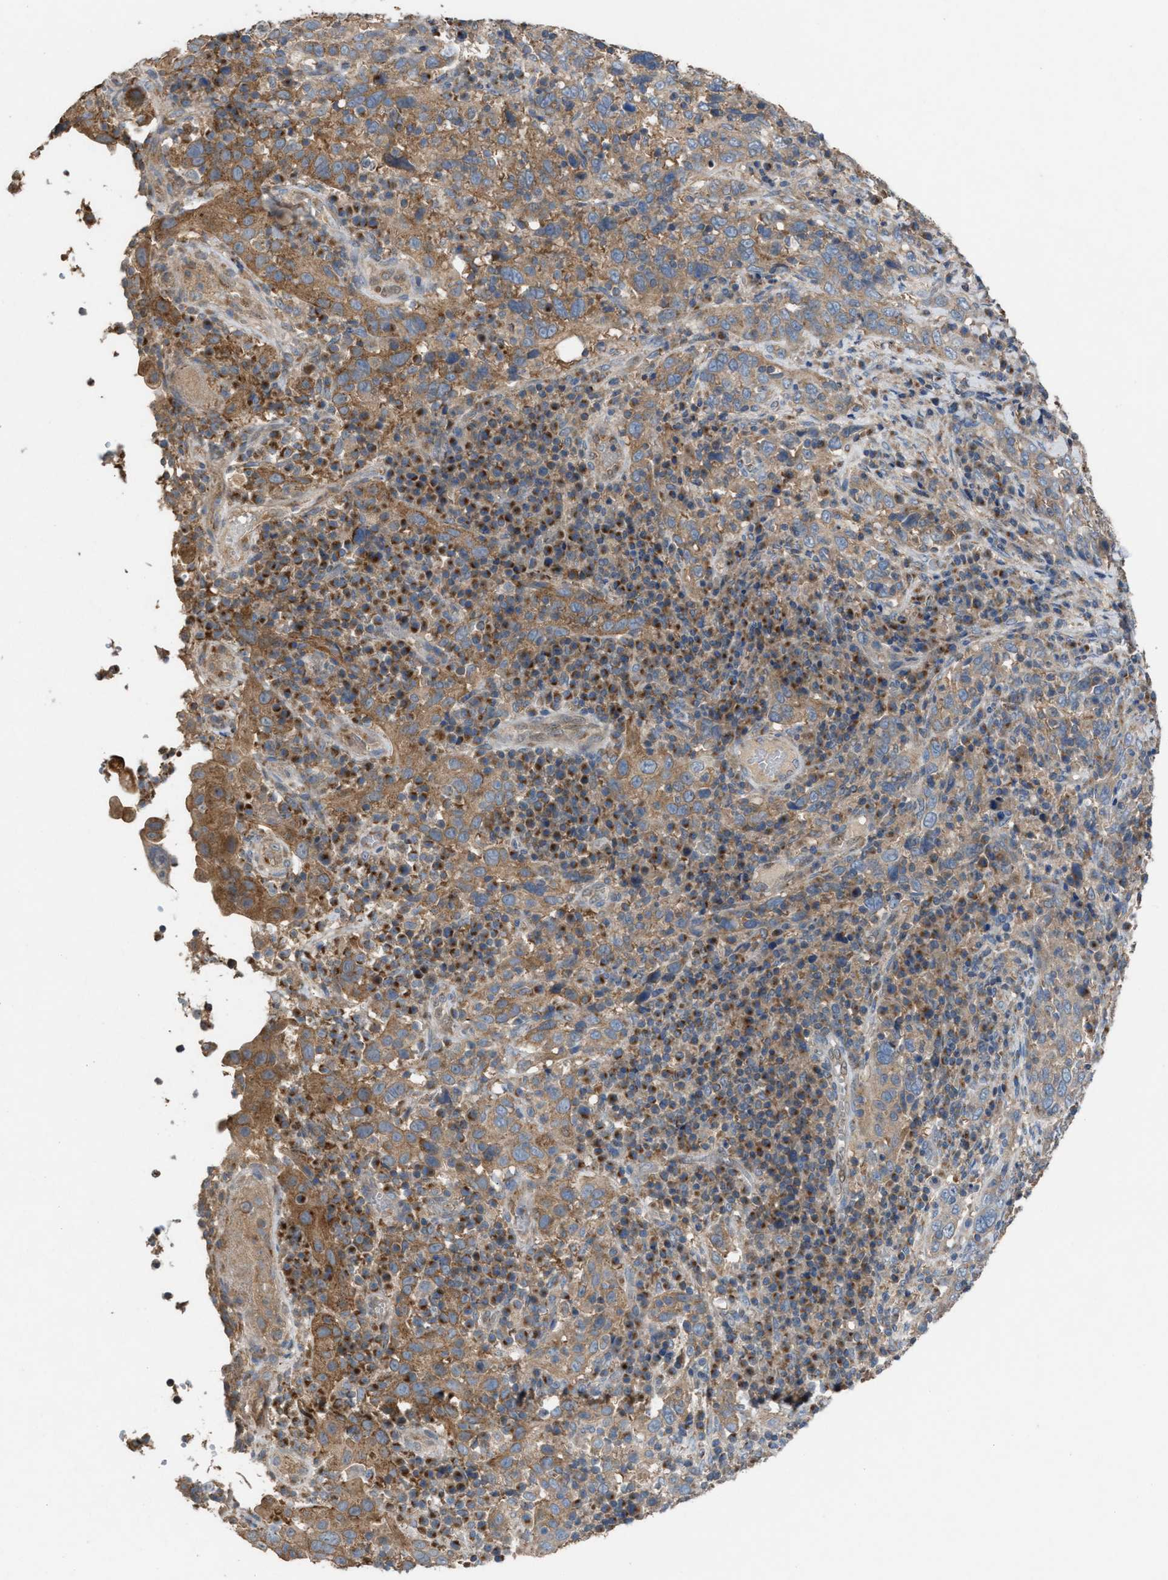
{"staining": {"intensity": "moderate", "quantity": "25%-75%", "location": "cytoplasmic/membranous"}, "tissue": "cervical cancer", "cell_type": "Tumor cells", "image_type": "cancer", "snomed": [{"axis": "morphology", "description": "Squamous cell carcinoma, NOS"}, {"axis": "topography", "description": "Cervix"}], "caption": "Immunohistochemical staining of human cervical cancer displays medium levels of moderate cytoplasmic/membranous positivity in about 25%-75% of tumor cells. (Stains: DAB in brown, nuclei in blue, Microscopy: brightfield microscopy at high magnification).", "gene": "TPK1", "patient": {"sex": "female", "age": 46}}